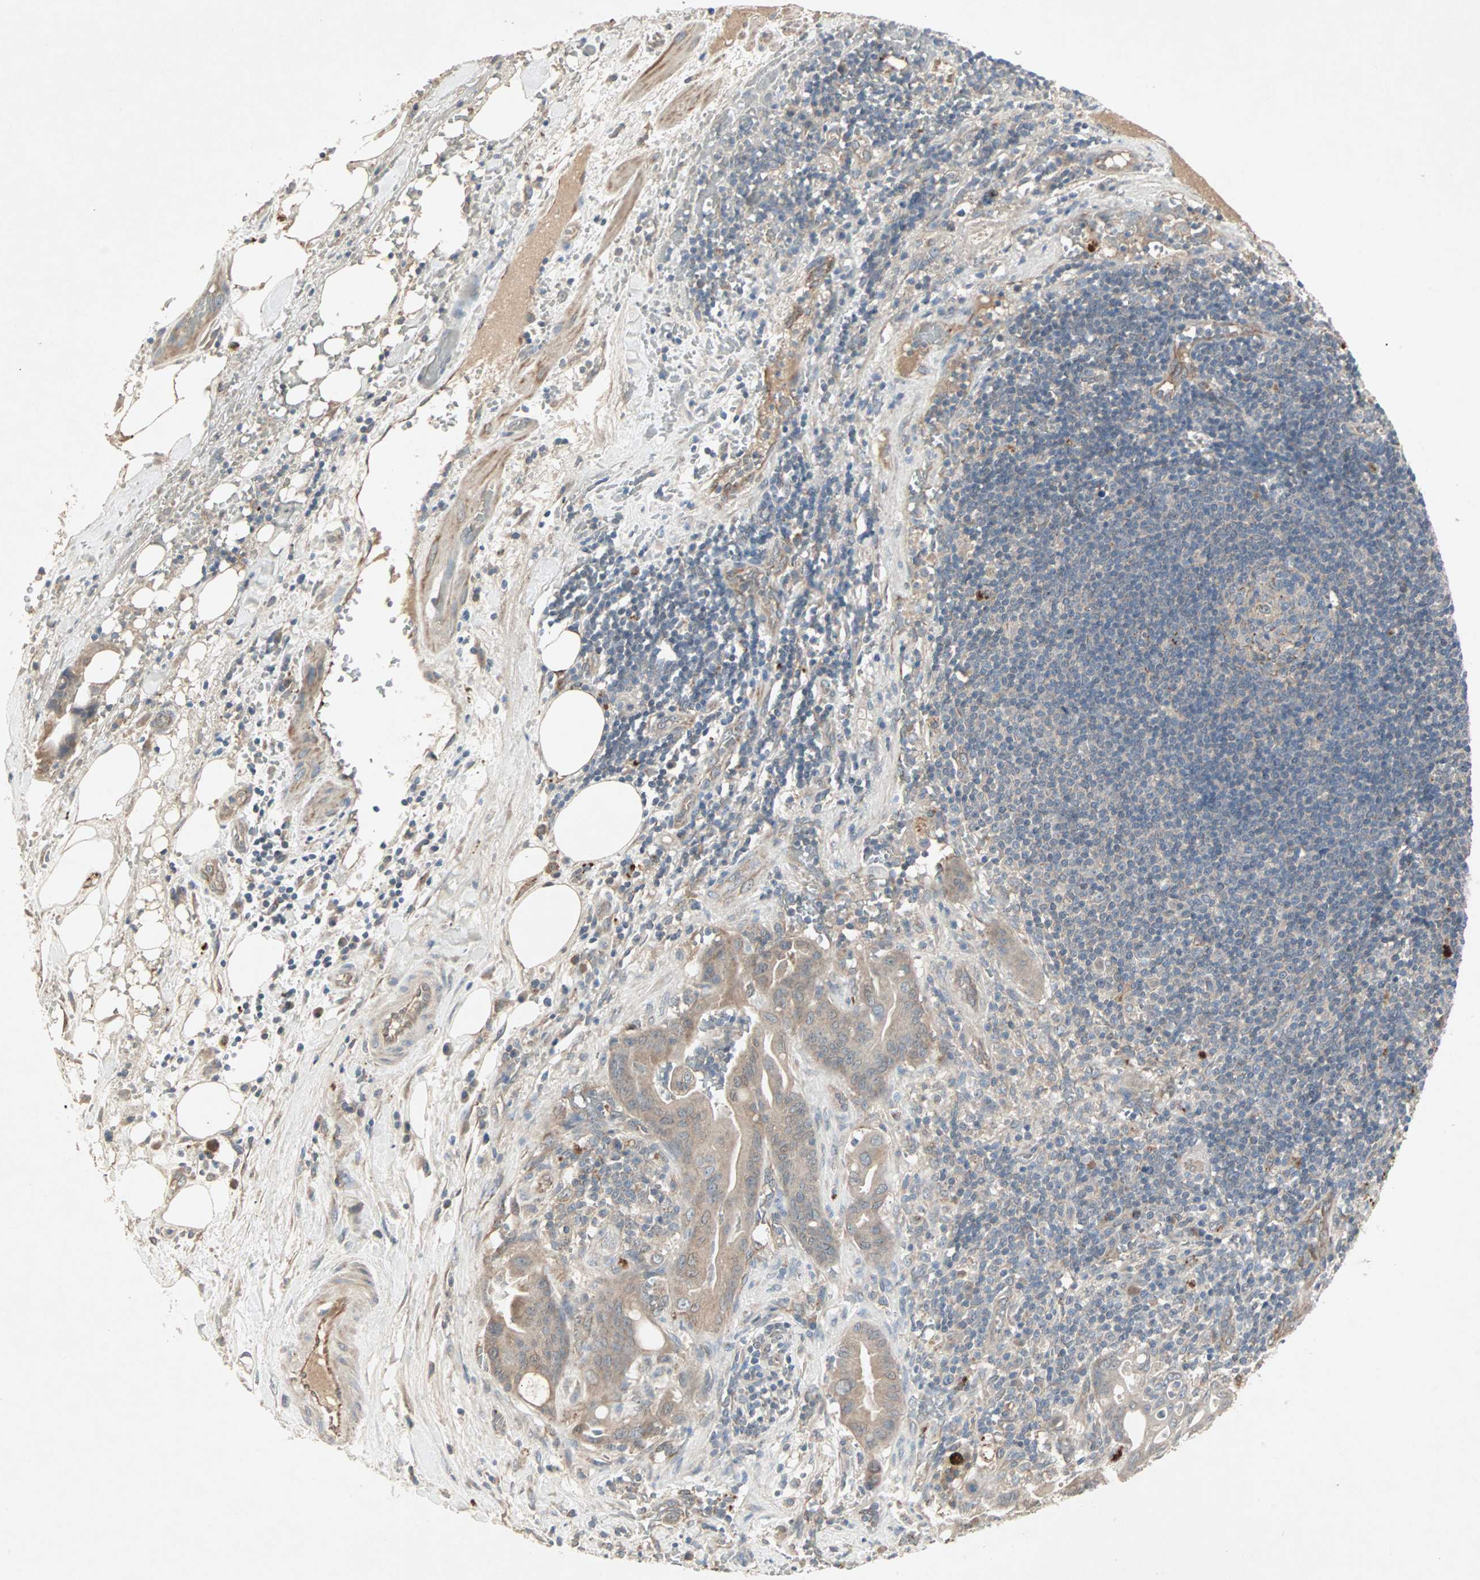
{"staining": {"intensity": "weak", "quantity": "25%-75%", "location": "cytoplasmic/membranous"}, "tissue": "liver cancer", "cell_type": "Tumor cells", "image_type": "cancer", "snomed": [{"axis": "morphology", "description": "Cholangiocarcinoma"}, {"axis": "topography", "description": "Liver"}], "caption": "A brown stain shows weak cytoplasmic/membranous staining of a protein in human liver cancer (cholangiocarcinoma) tumor cells.", "gene": "JMJD7-PLA2G4B", "patient": {"sex": "female", "age": 68}}